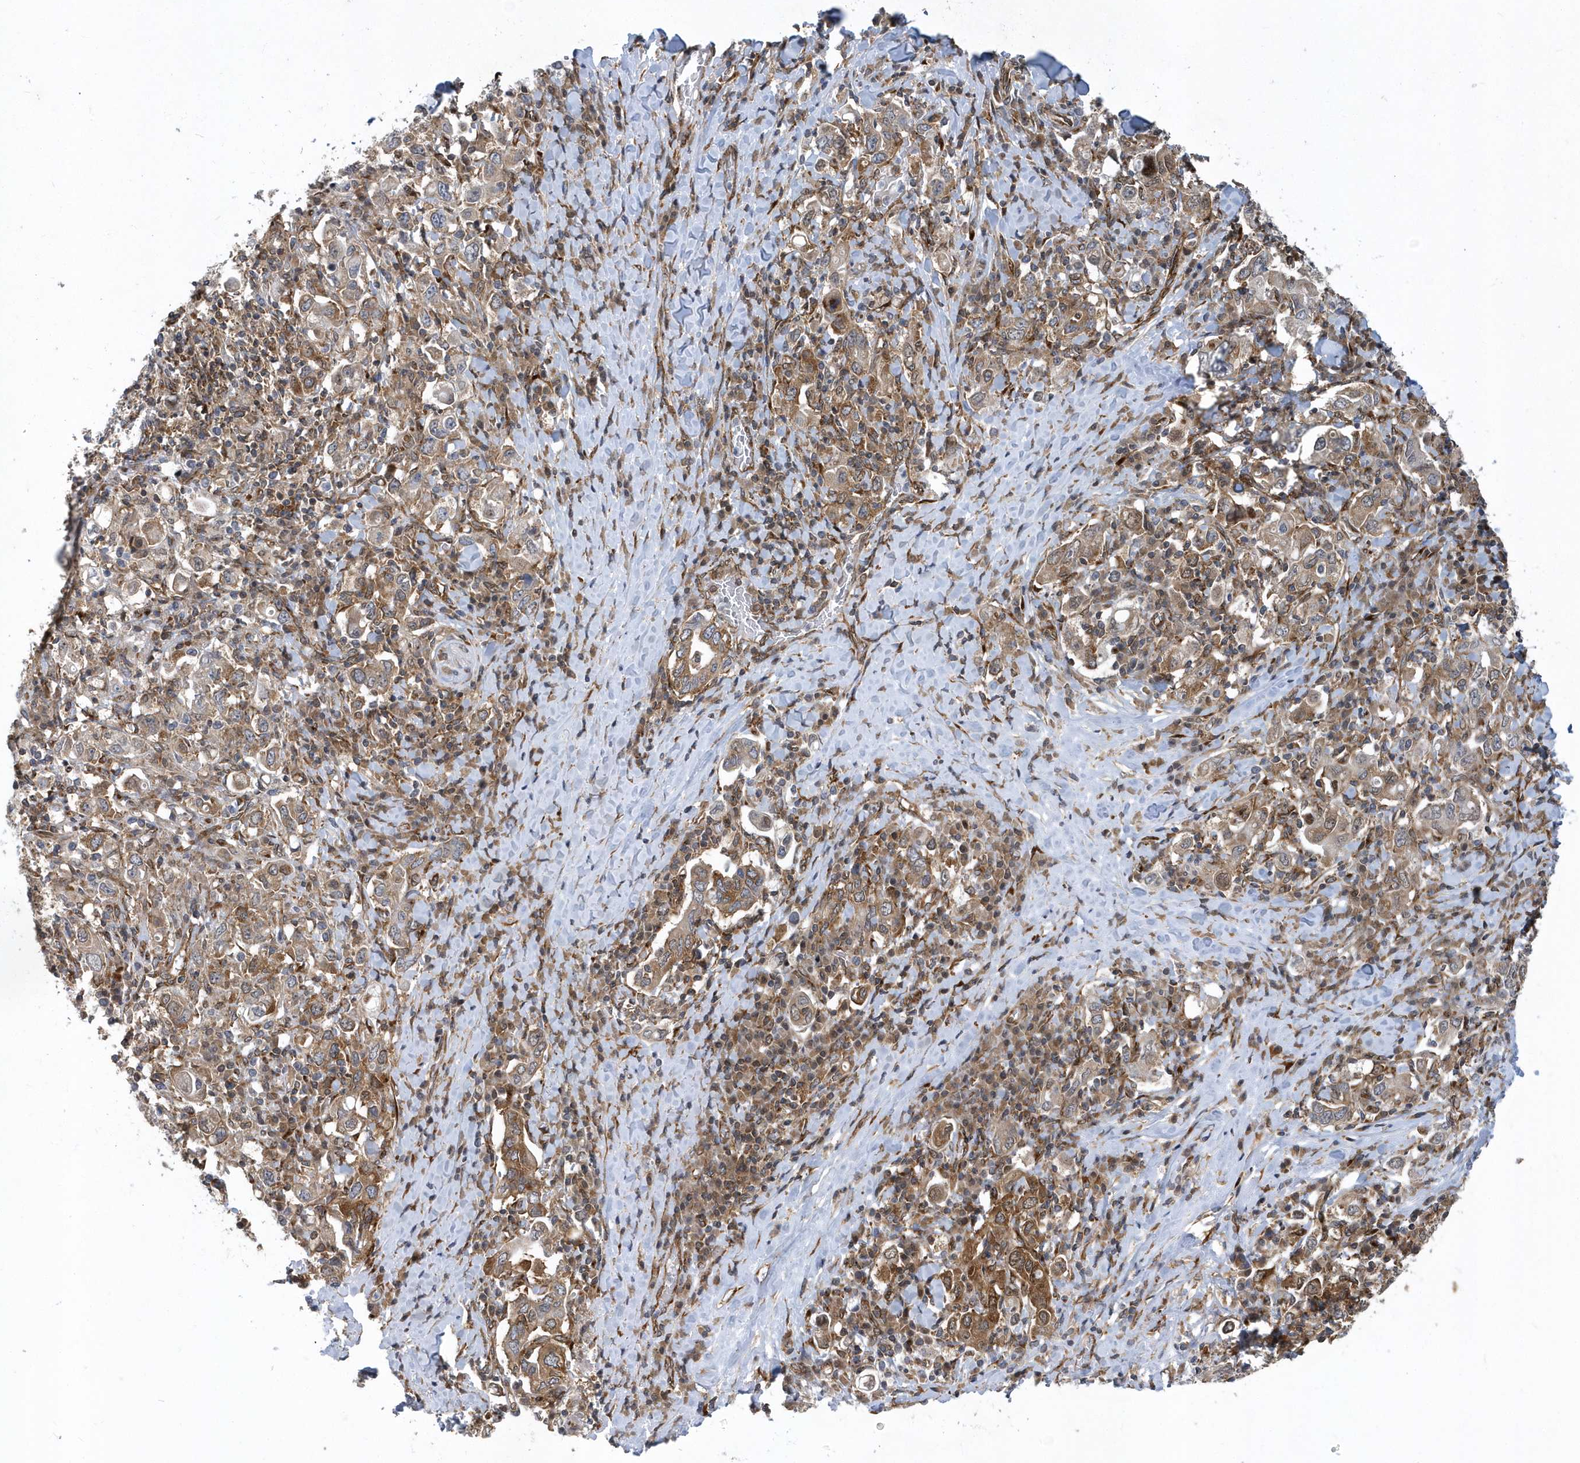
{"staining": {"intensity": "moderate", "quantity": ">75%", "location": "cytoplasmic/membranous"}, "tissue": "stomach cancer", "cell_type": "Tumor cells", "image_type": "cancer", "snomed": [{"axis": "morphology", "description": "Adenocarcinoma, NOS"}, {"axis": "topography", "description": "Stomach, upper"}], "caption": "DAB immunohistochemical staining of human stomach cancer (adenocarcinoma) exhibits moderate cytoplasmic/membranous protein staining in about >75% of tumor cells.", "gene": "PHF1", "patient": {"sex": "male", "age": 62}}